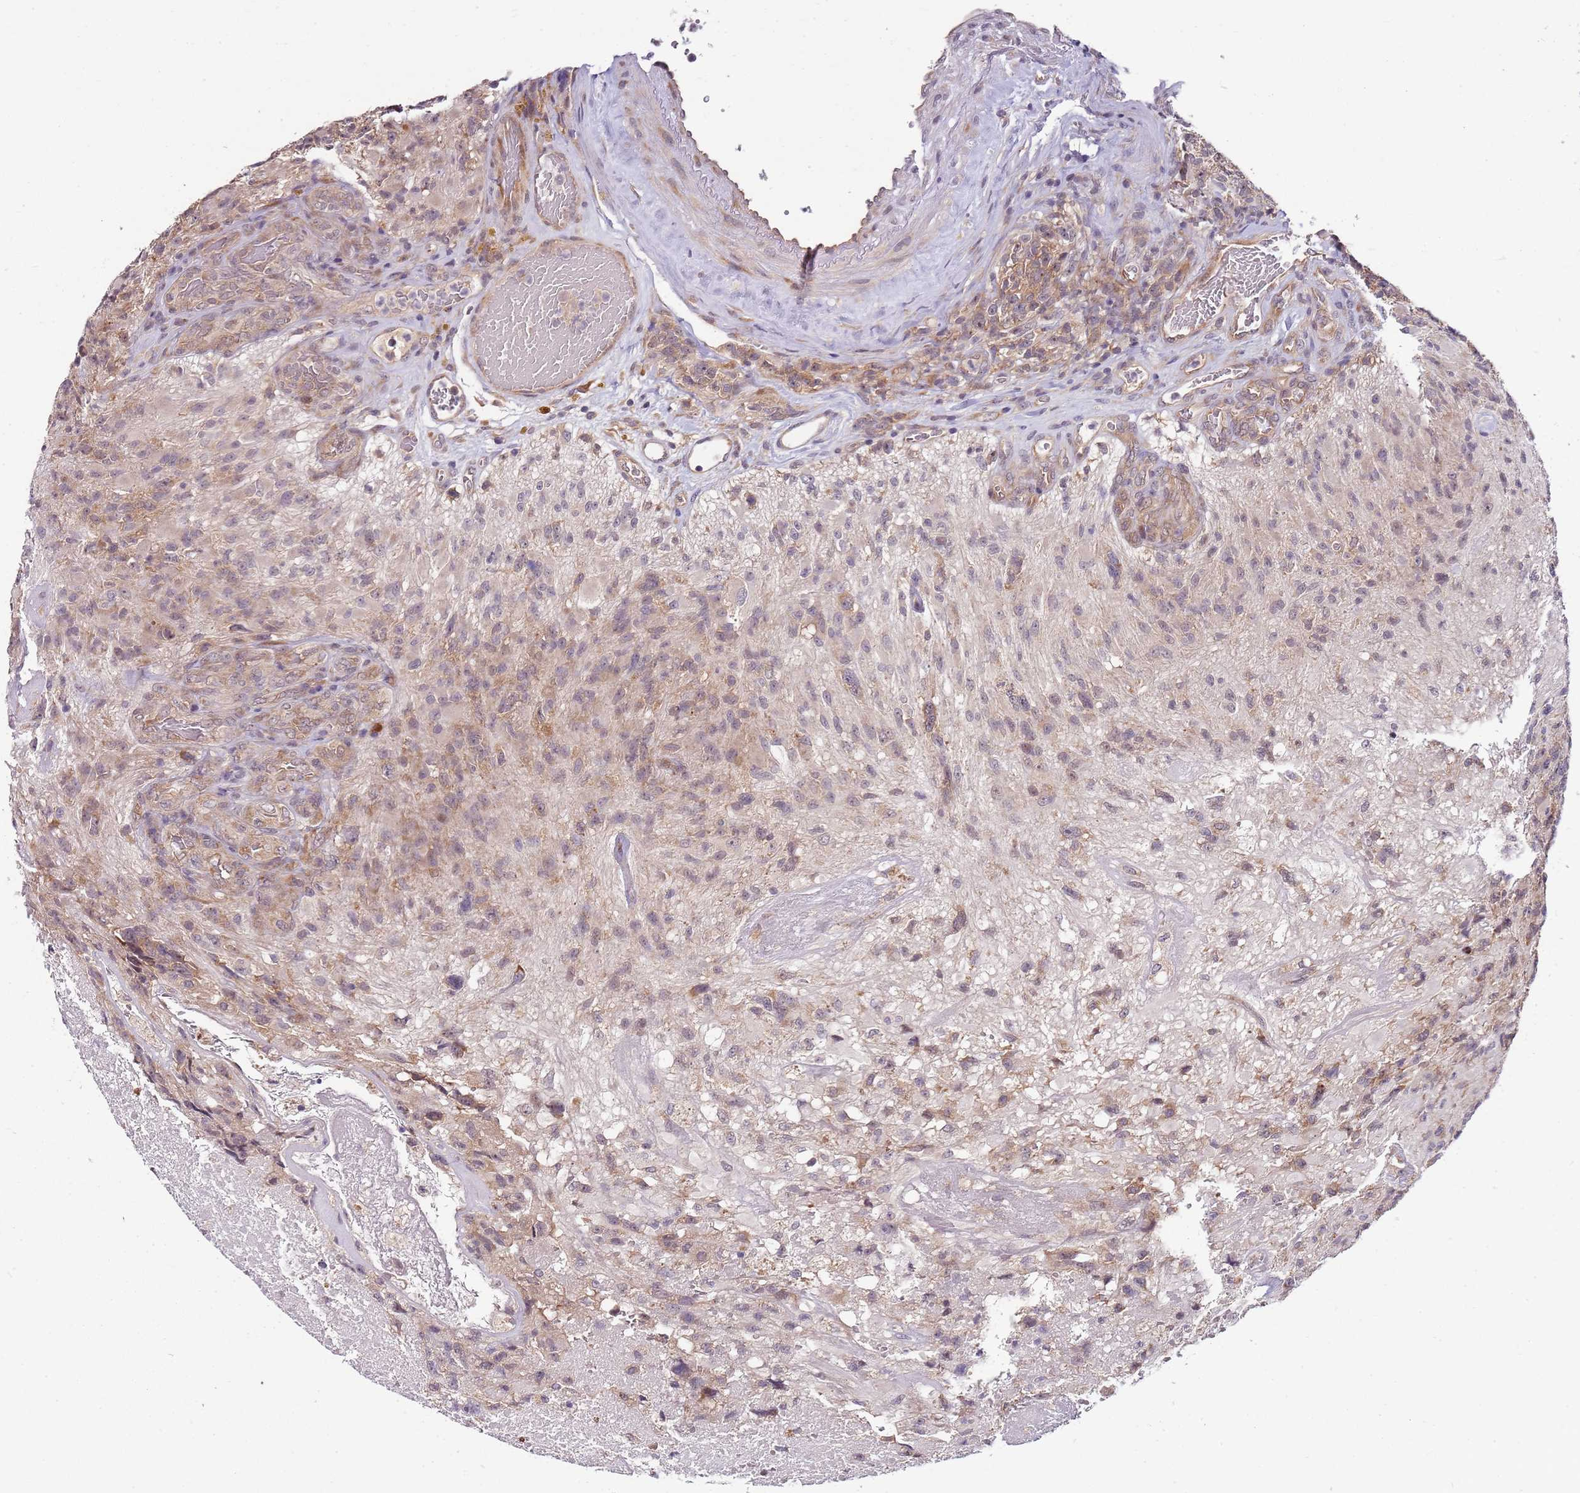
{"staining": {"intensity": "moderate", "quantity": "25%-75%", "location": "cytoplasmic/membranous"}, "tissue": "glioma", "cell_type": "Tumor cells", "image_type": "cancer", "snomed": [{"axis": "morphology", "description": "Glioma, malignant, High grade"}, {"axis": "topography", "description": "Brain"}], "caption": "This image reveals high-grade glioma (malignant) stained with immunohistochemistry (IHC) to label a protein in brown. The cytoplasmic/membranous of tumor cells show moderate positivity for the protein. Nuclei are counter-stained blue.", "gene": "FBXL22", "patient": {"sex": "male", "age": 76}}